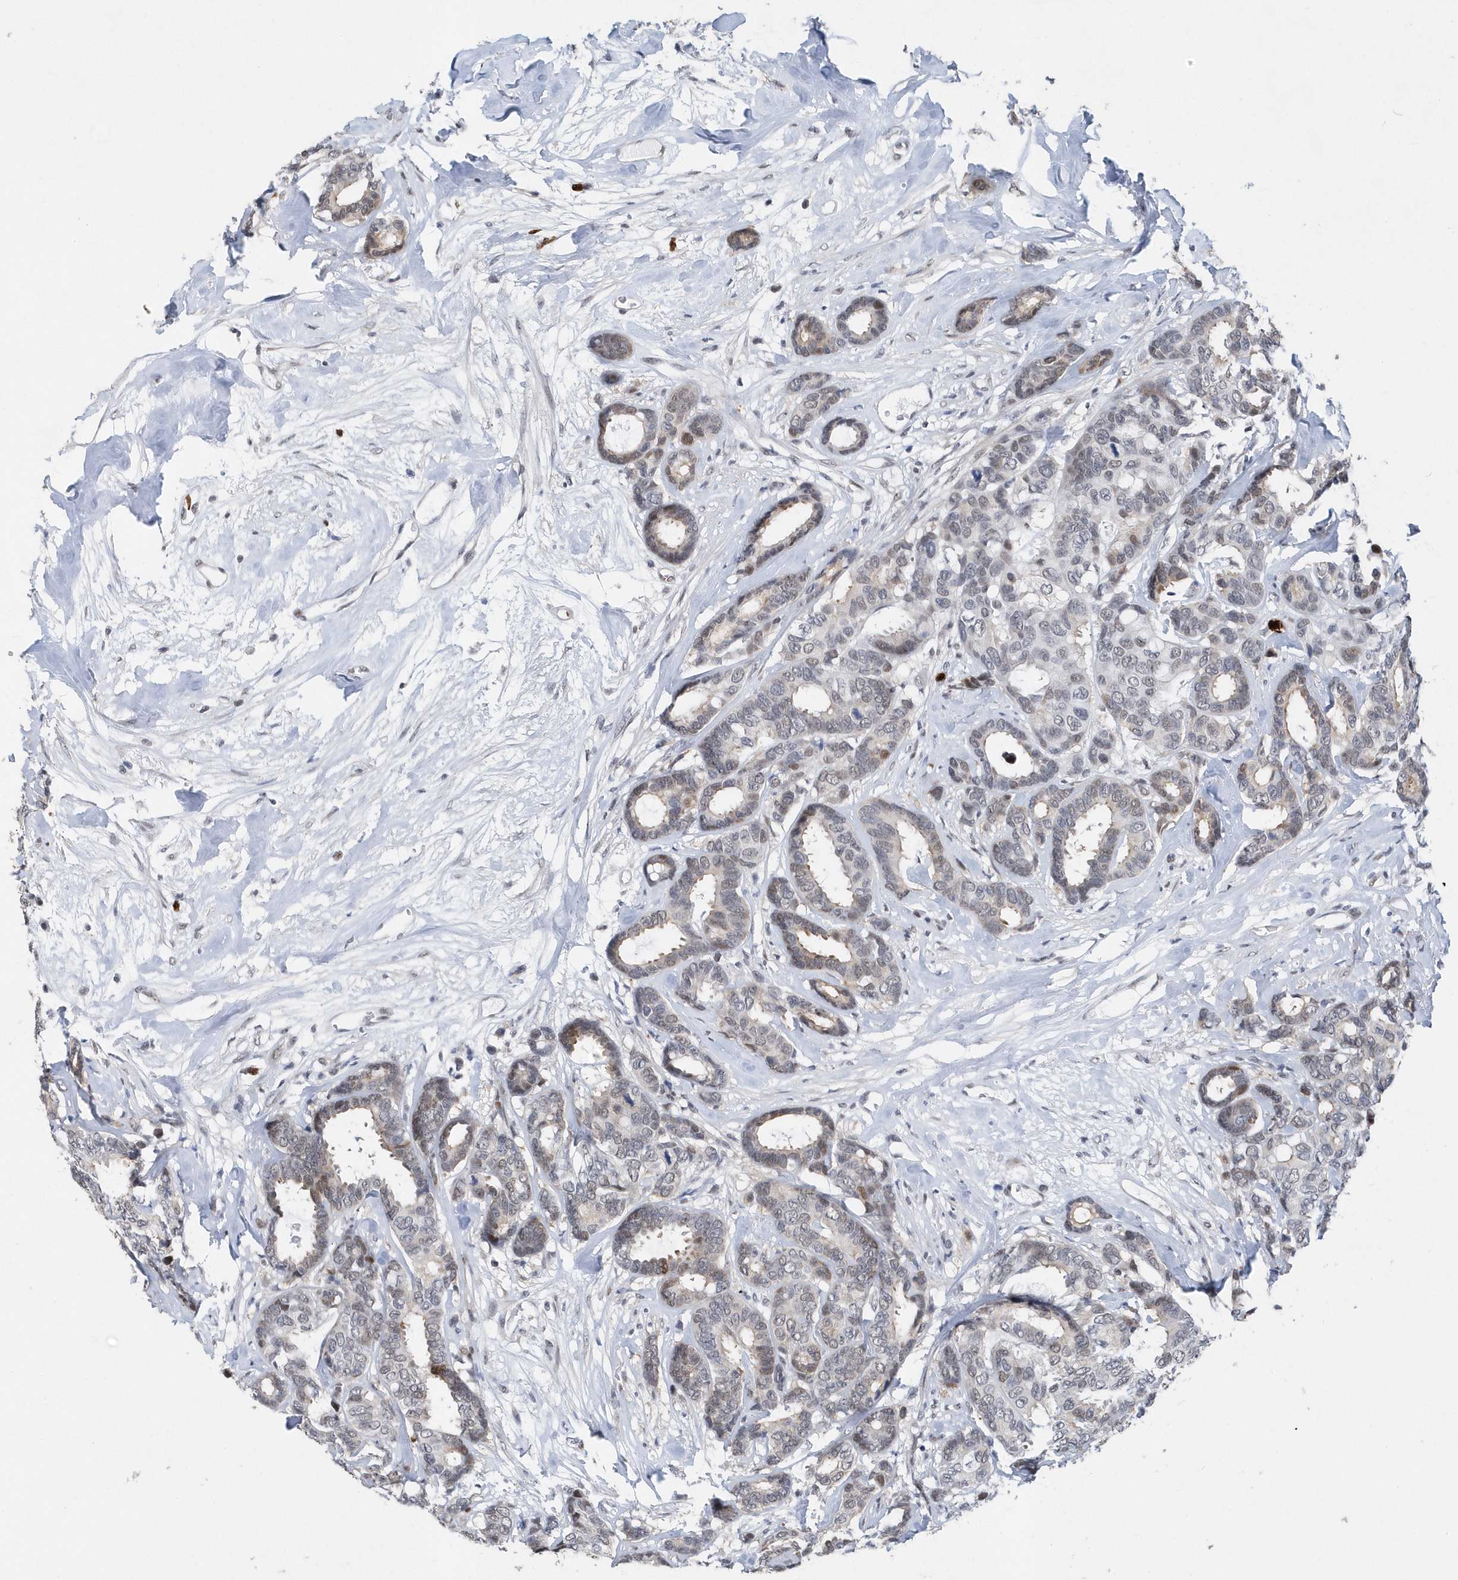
{"staining": {"intensity": "weak", "quantity": "<25%", "location": "nuclear"}, "tissue": "breast cancer", "cell_type": "Tumor cells", "image_type": "cancer", "snomed": [{"axis": "morphology", "description": "Duct carcinoma"}, {"axis": "topography", "description": "Breast"}], "caption": "The photomicrograph shows no staining of tumor cells in breast cancer.", "gene": "RPP30", "patient": {"sex": "female", "age": 87}}